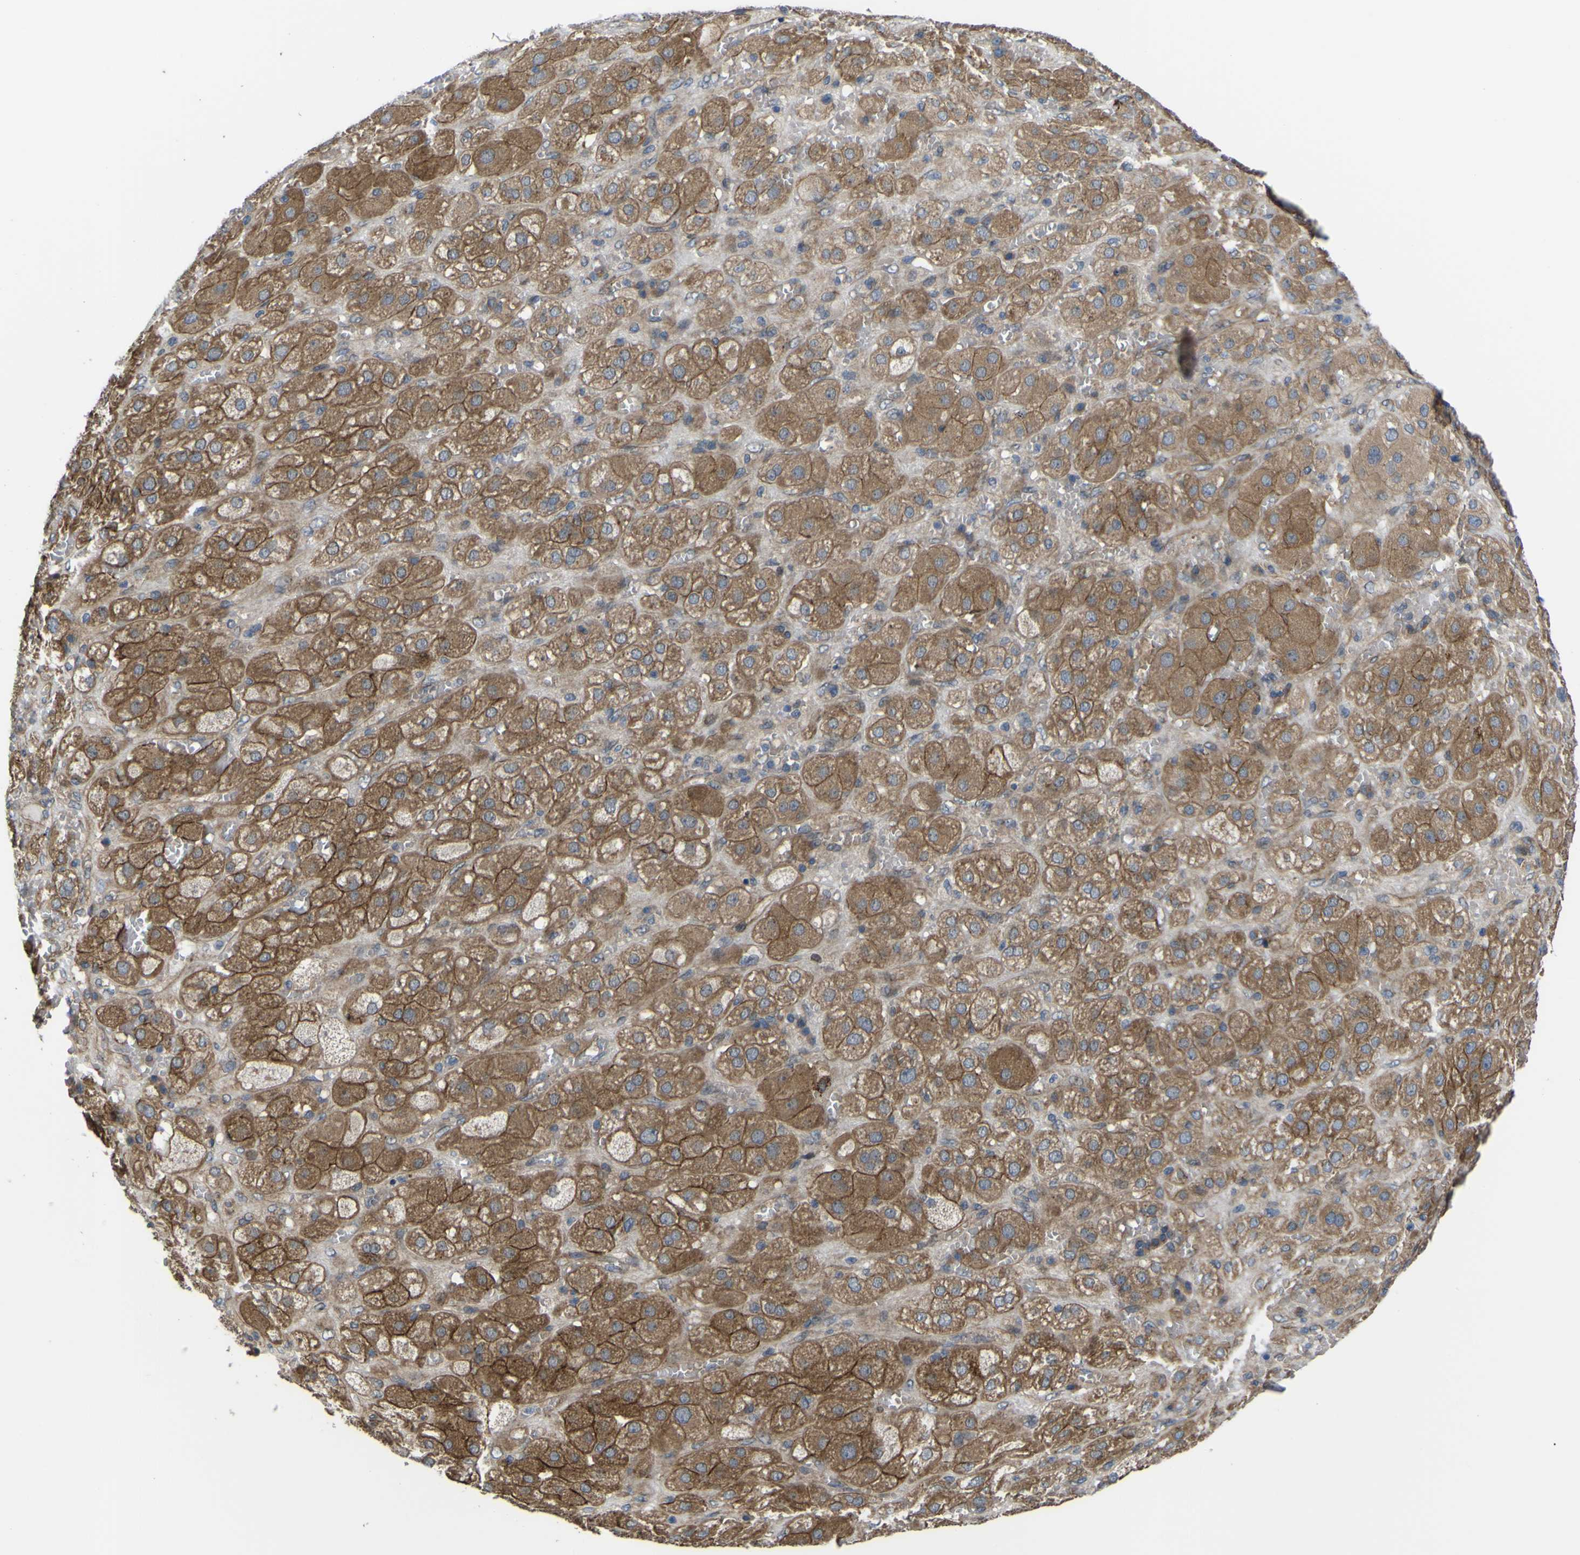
{"staining": {"intensity": "moderate", "quantity": ">75%", "location": "cytoplasmic/membranous"}, "tissue": "adrenal gland", "cell_type": "Glandular cells", "image_type": "normal", "snomed": [{"axis": "morphology", "description": "Normal tissue, NOS"}, {"axis": "topography", "description": "Adrenal gland"}], "caption": "Immunohistochemistry (DAB) staining of benign adrenal gland shows moderate cytoplasmic/membranous protein expression in about >75% of glandular cells.", "gene": "FBXO30", "patient": {"sex": "female", "age": 47}}